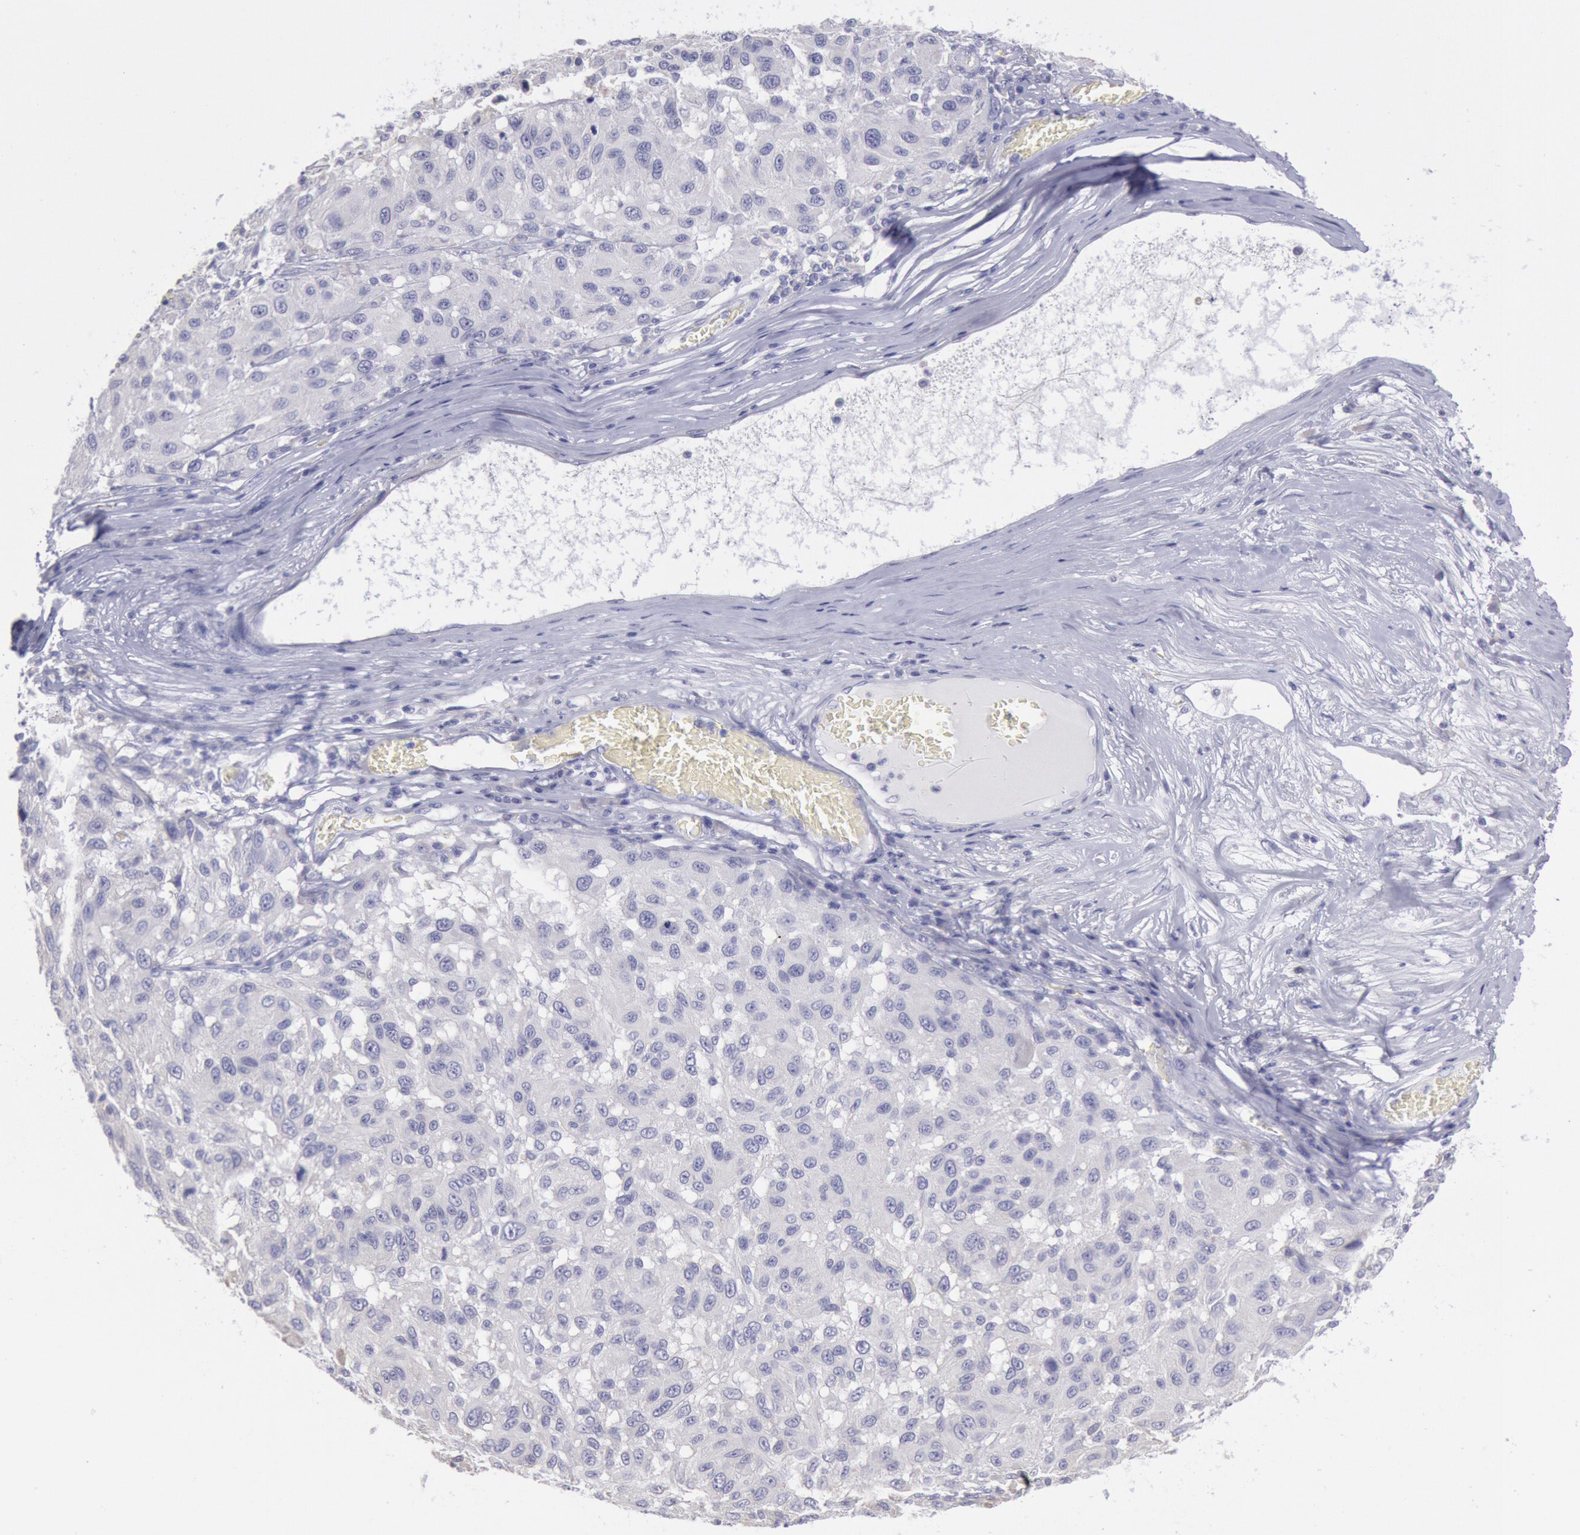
{"staining": {"intensity": "negative", "quantity": "none", "location": "none"}, "tissue": "melanoma", "cell_type": "Tumor cells", "image_type": "cancer", "snomed": [{"axis": "morphology", "description": "Malignant melanoma, NOS"}, {"axis": "topography", "description": "Skin"}], "caption": "Tumor cells are negative for brown protein staining in malignant melanoma.", "gene": "MYH7", "patient": {"sex": "female", "age": 77}}